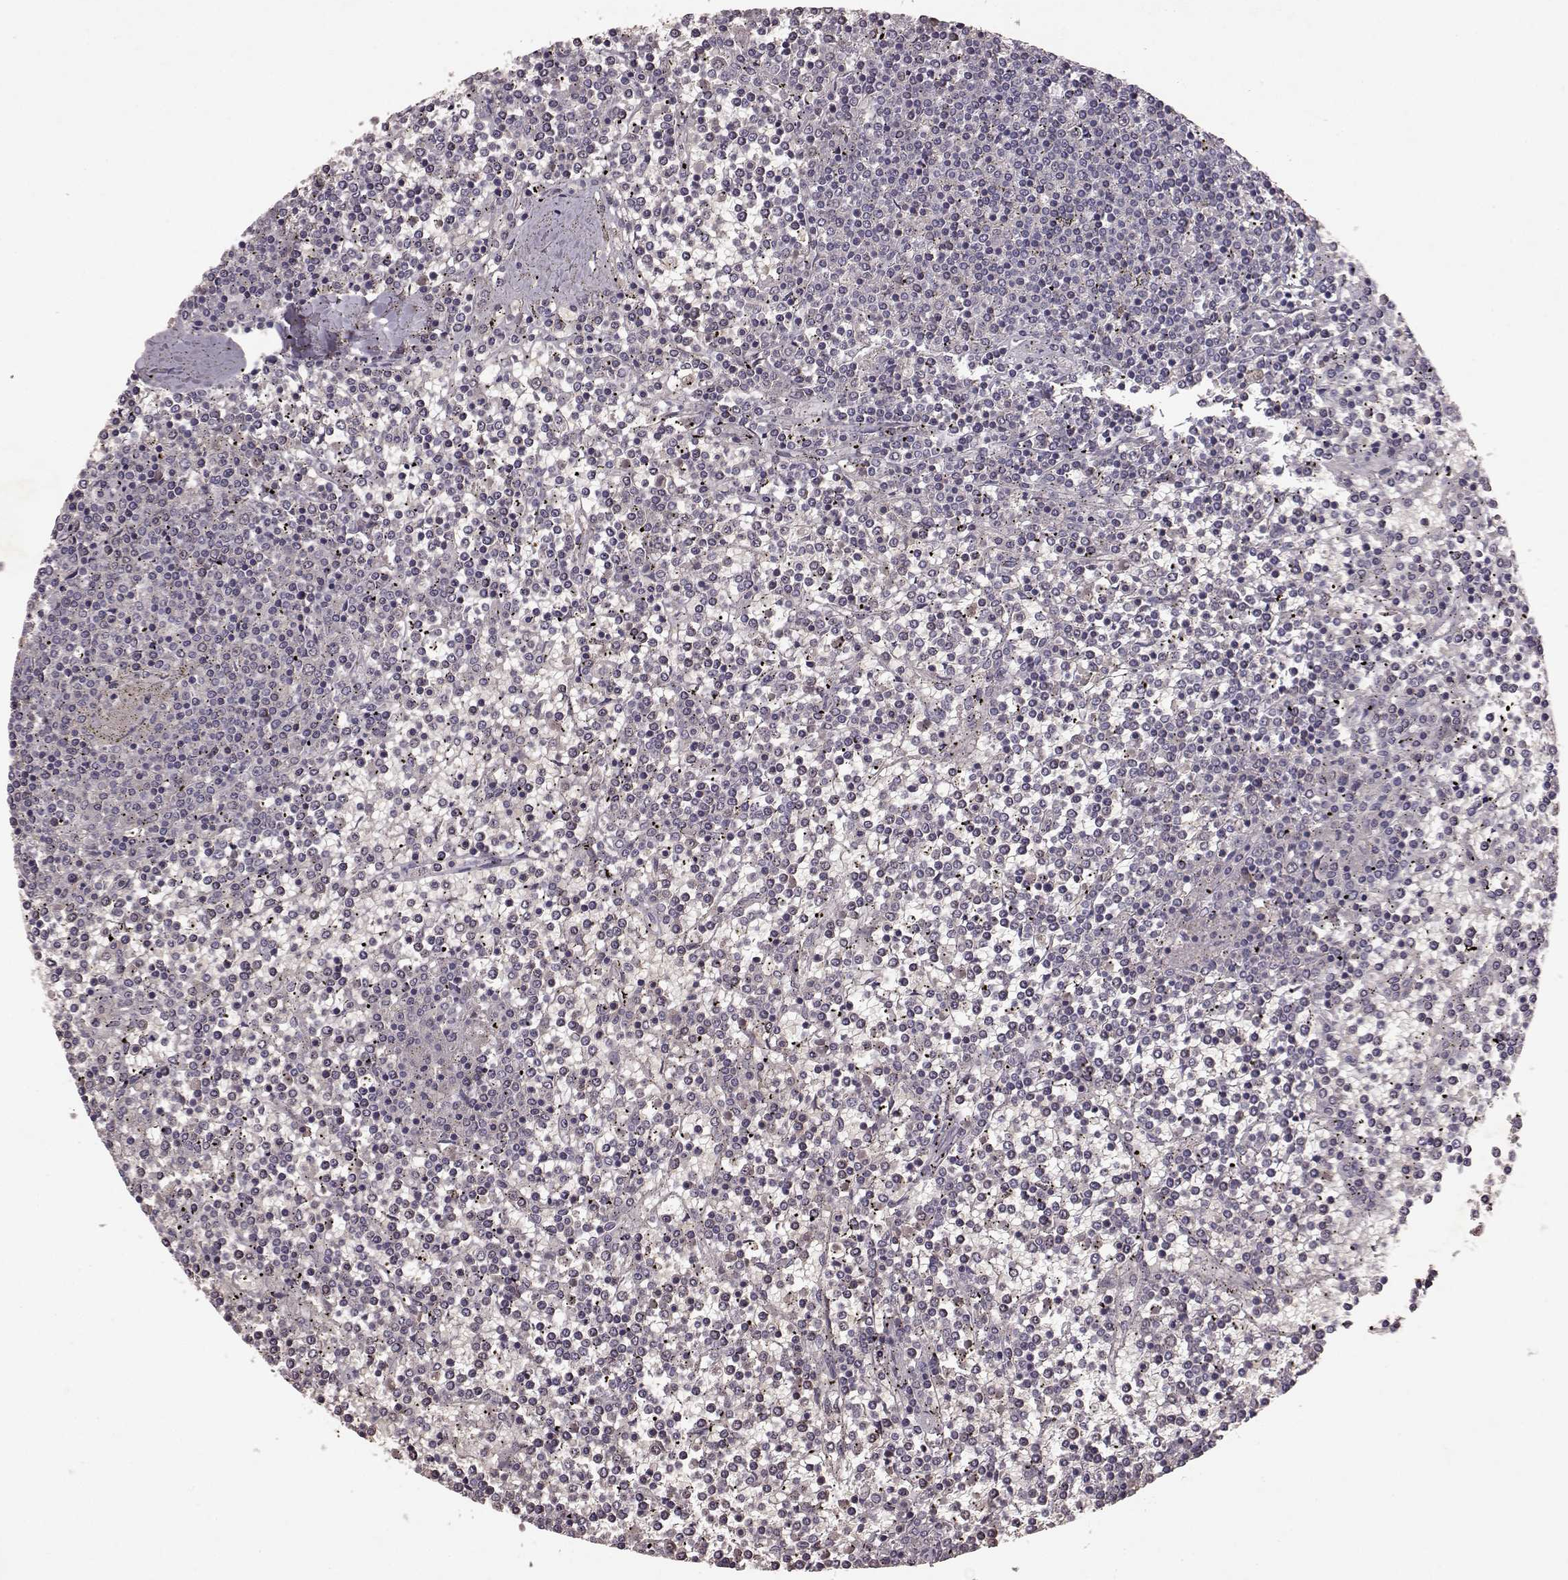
{"staining": {"intensity": "negative", "quantity": "none", "location": "none"}, "tissue": "lymphoma", "cell_type": "Tumor cells", "image_type": "cancer", "snomed": [{"axis": "morphology", "description": "Malignant lymphoma, non-Hodgkin's type, Low grade"}, {"axis": "topography", "description": "Spleen"}], "caption": "High power microscopy micrograph of an IHC image of lymphoma, revealing no significant staining in tumor cells. (Immunohistochemistry, brightfield microscopy, high magnification).", "gene": "FRRS1L", "patient": {"sex": "female", "age": 19}}